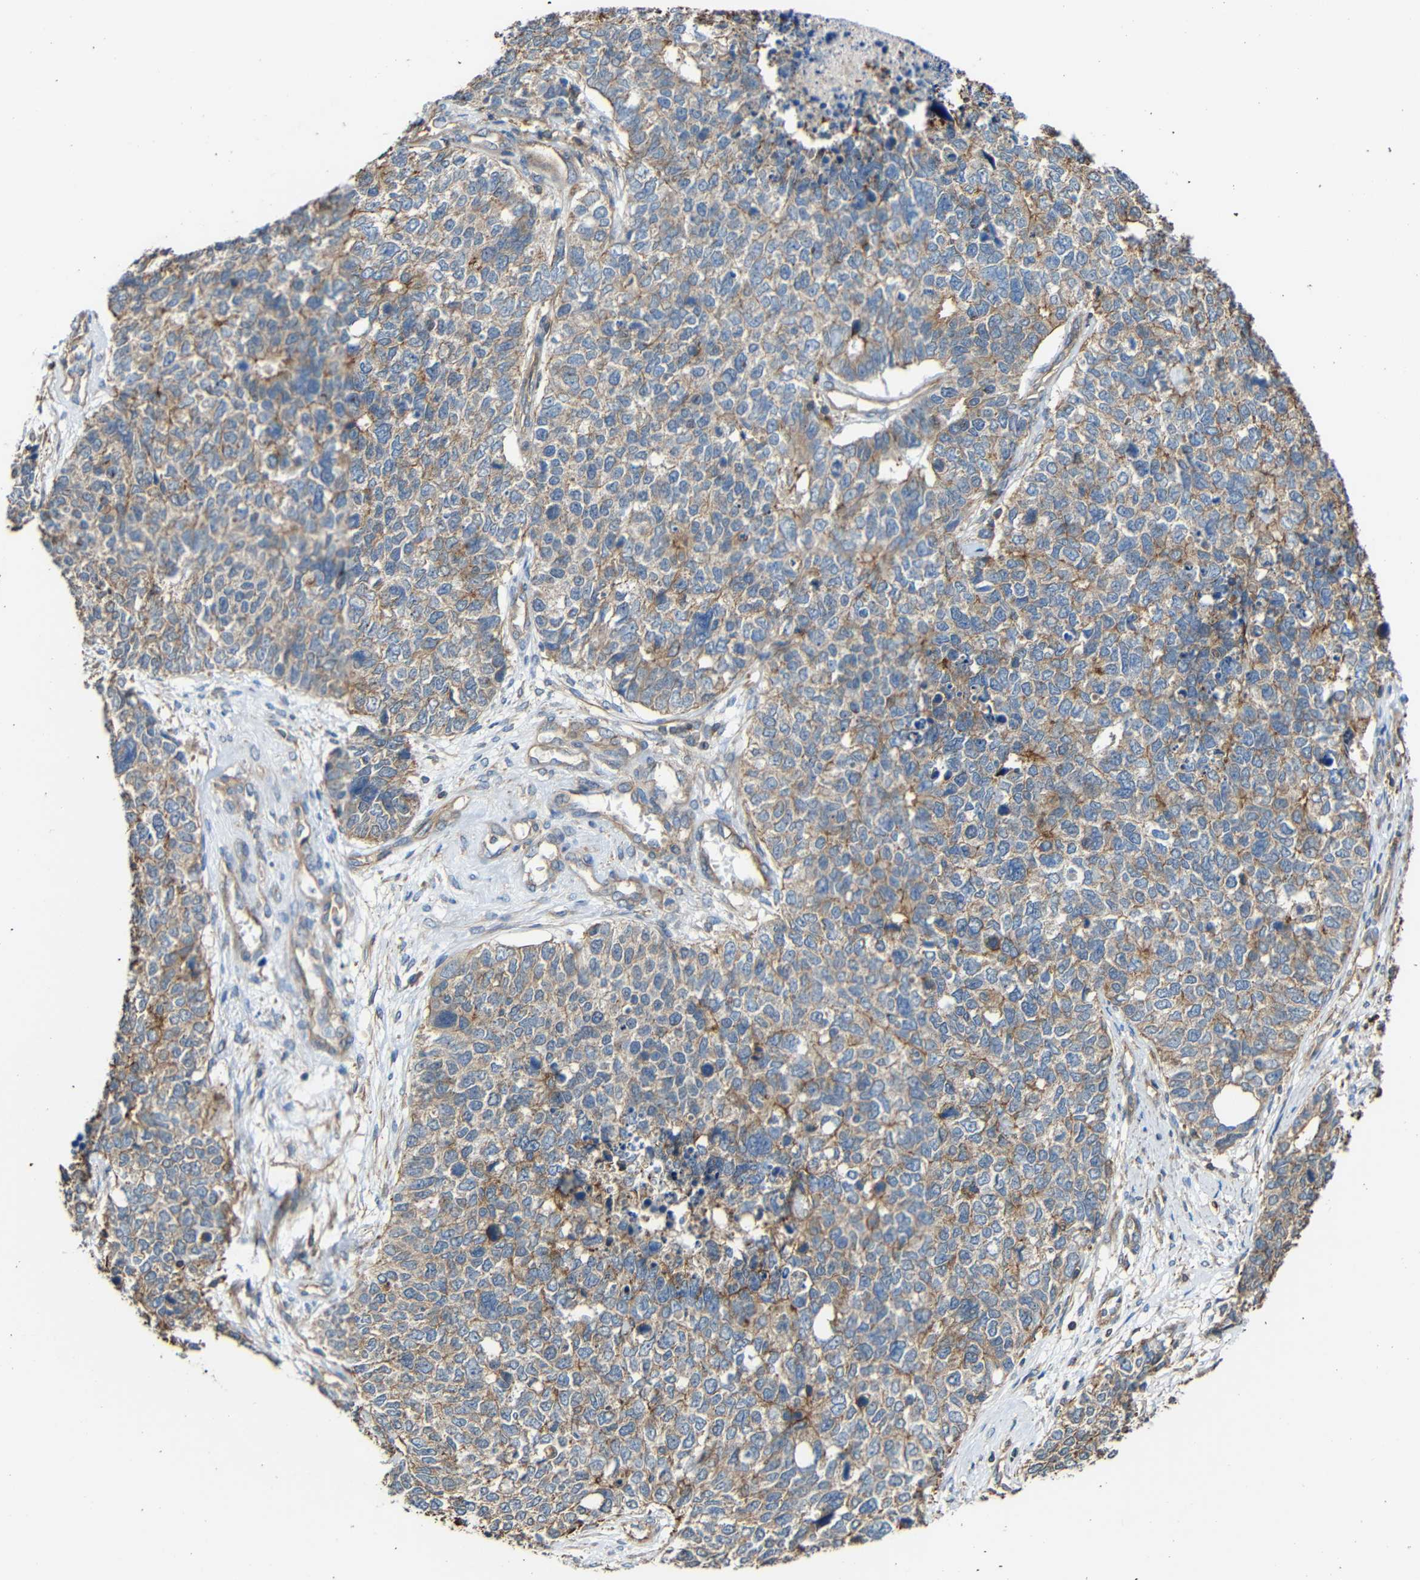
{"staining": {"intensity": "weak", "quantity": ">75%", "location": "cytoplasmic/membranous"}, "tissue": "cervical cancer", "cell_type": "Tumor cells", "image_type": "cancer", "snomed": [{"axis": "morphology", "description": "Squamous cell carcinoma, NOS"}, {"axis": "topography", "description": "Cervix"}], "caption": "Protein expression analysis of cervical squamous cell carcinoma demonstrates weak cytoplasmic/membranous expression in about >75% of tumor cells. (brown staining indicates protein expression, while blue staining denotes nuclei).", "gene": "RHOT2", "patient": {"sex": "female", "age": 63}}